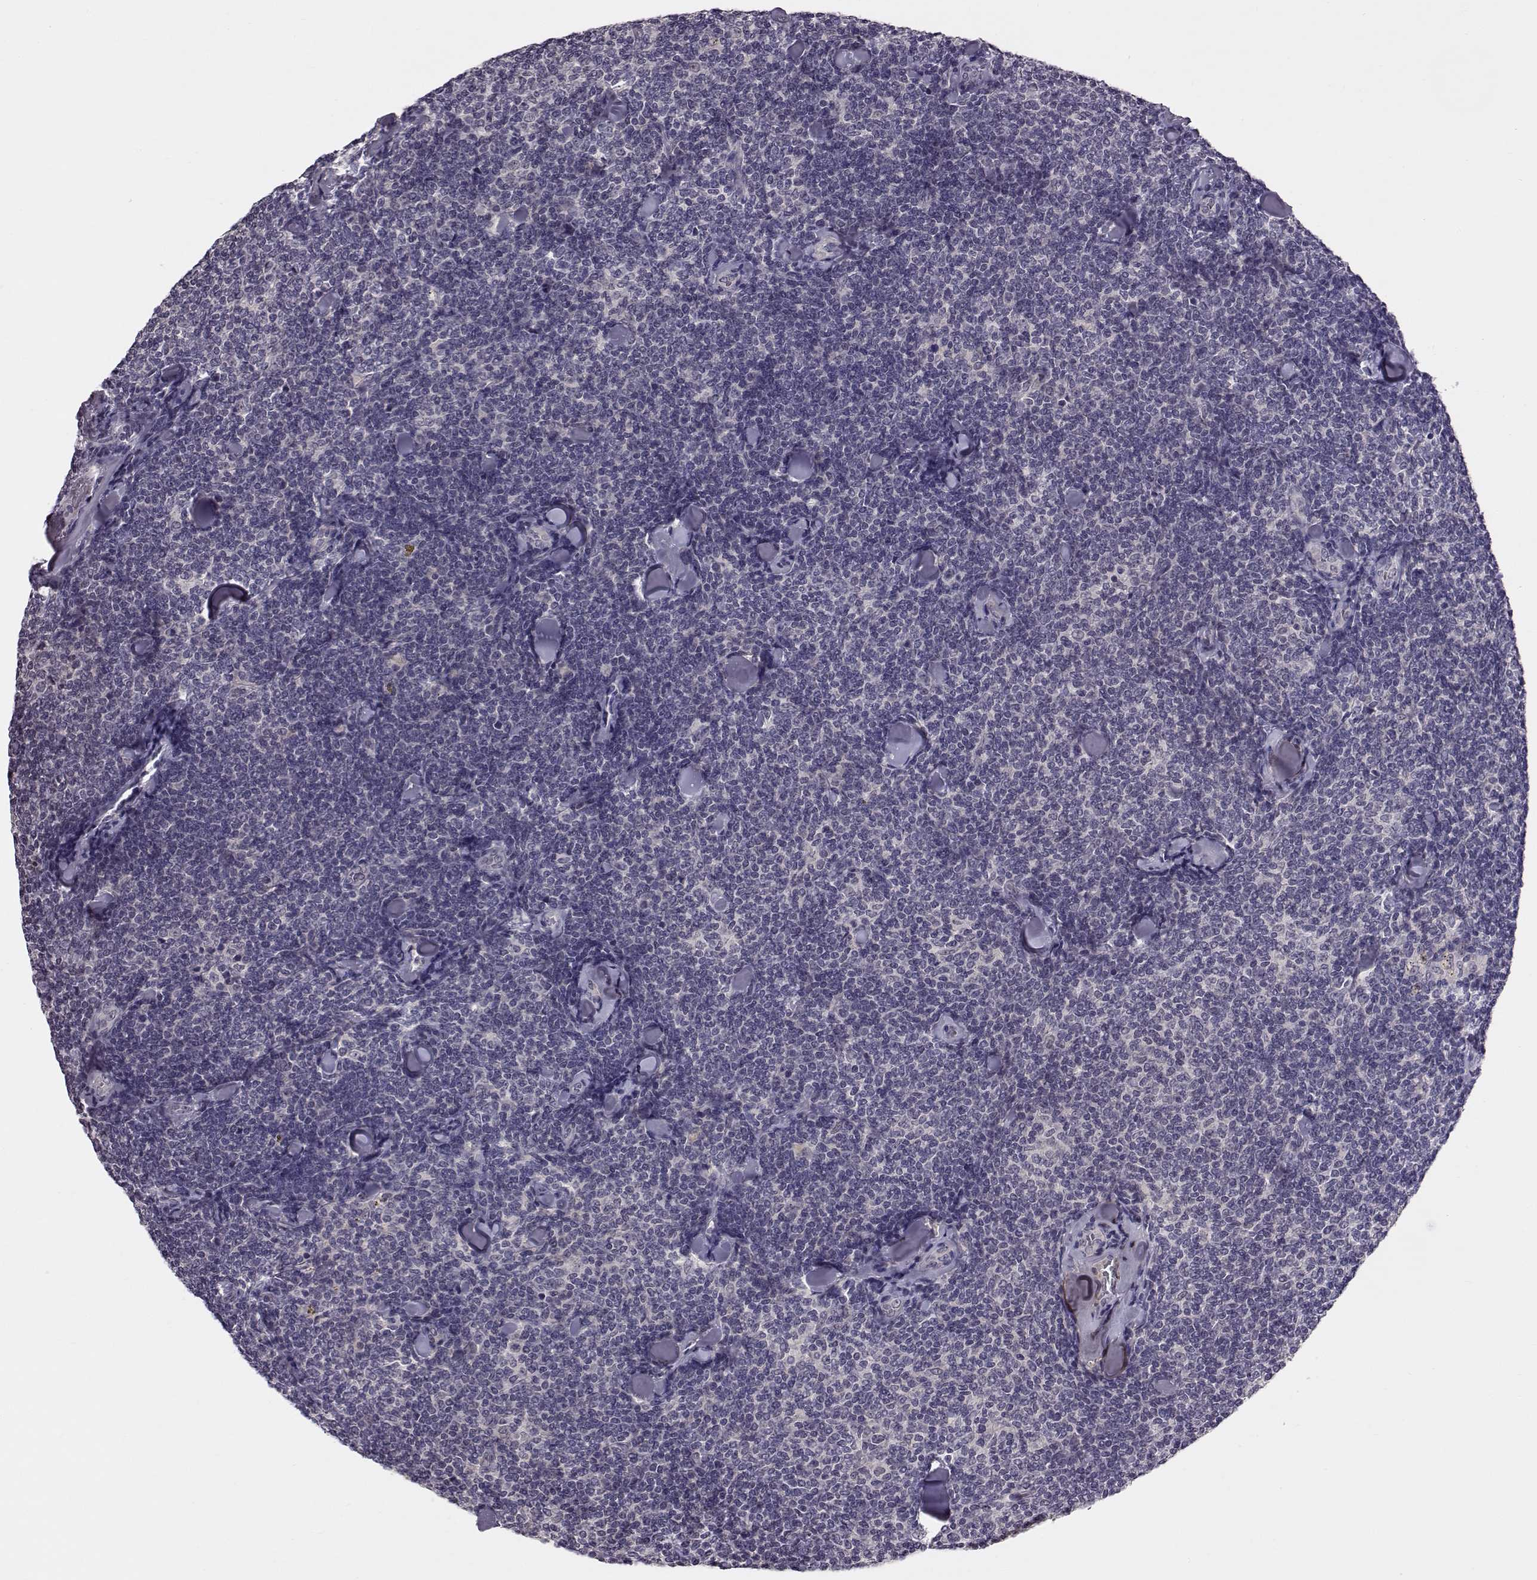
{"staining": {"intensity": "negative", "quantity": "none", "location": "none"}, "tissue": "lymphoma", "cell_type": "Tumor cells", "image_type": "cancer", "snomed": [{"axis": "morphology", "description": "Malignant lymphoma, non-Hodgkin's type, Low grade"}, {"axis": "topography", "description": "Lymph node"}], "caption": "DAB (3,3'-diaminobenzidine) immunohistochemical staining of human malignant lymphoma, non-Hodgkin's type (low-grade) shows no significant expression in tumor cells.", "gene": "C10orf62", "patient": {"sex": "female", "age": 56}}